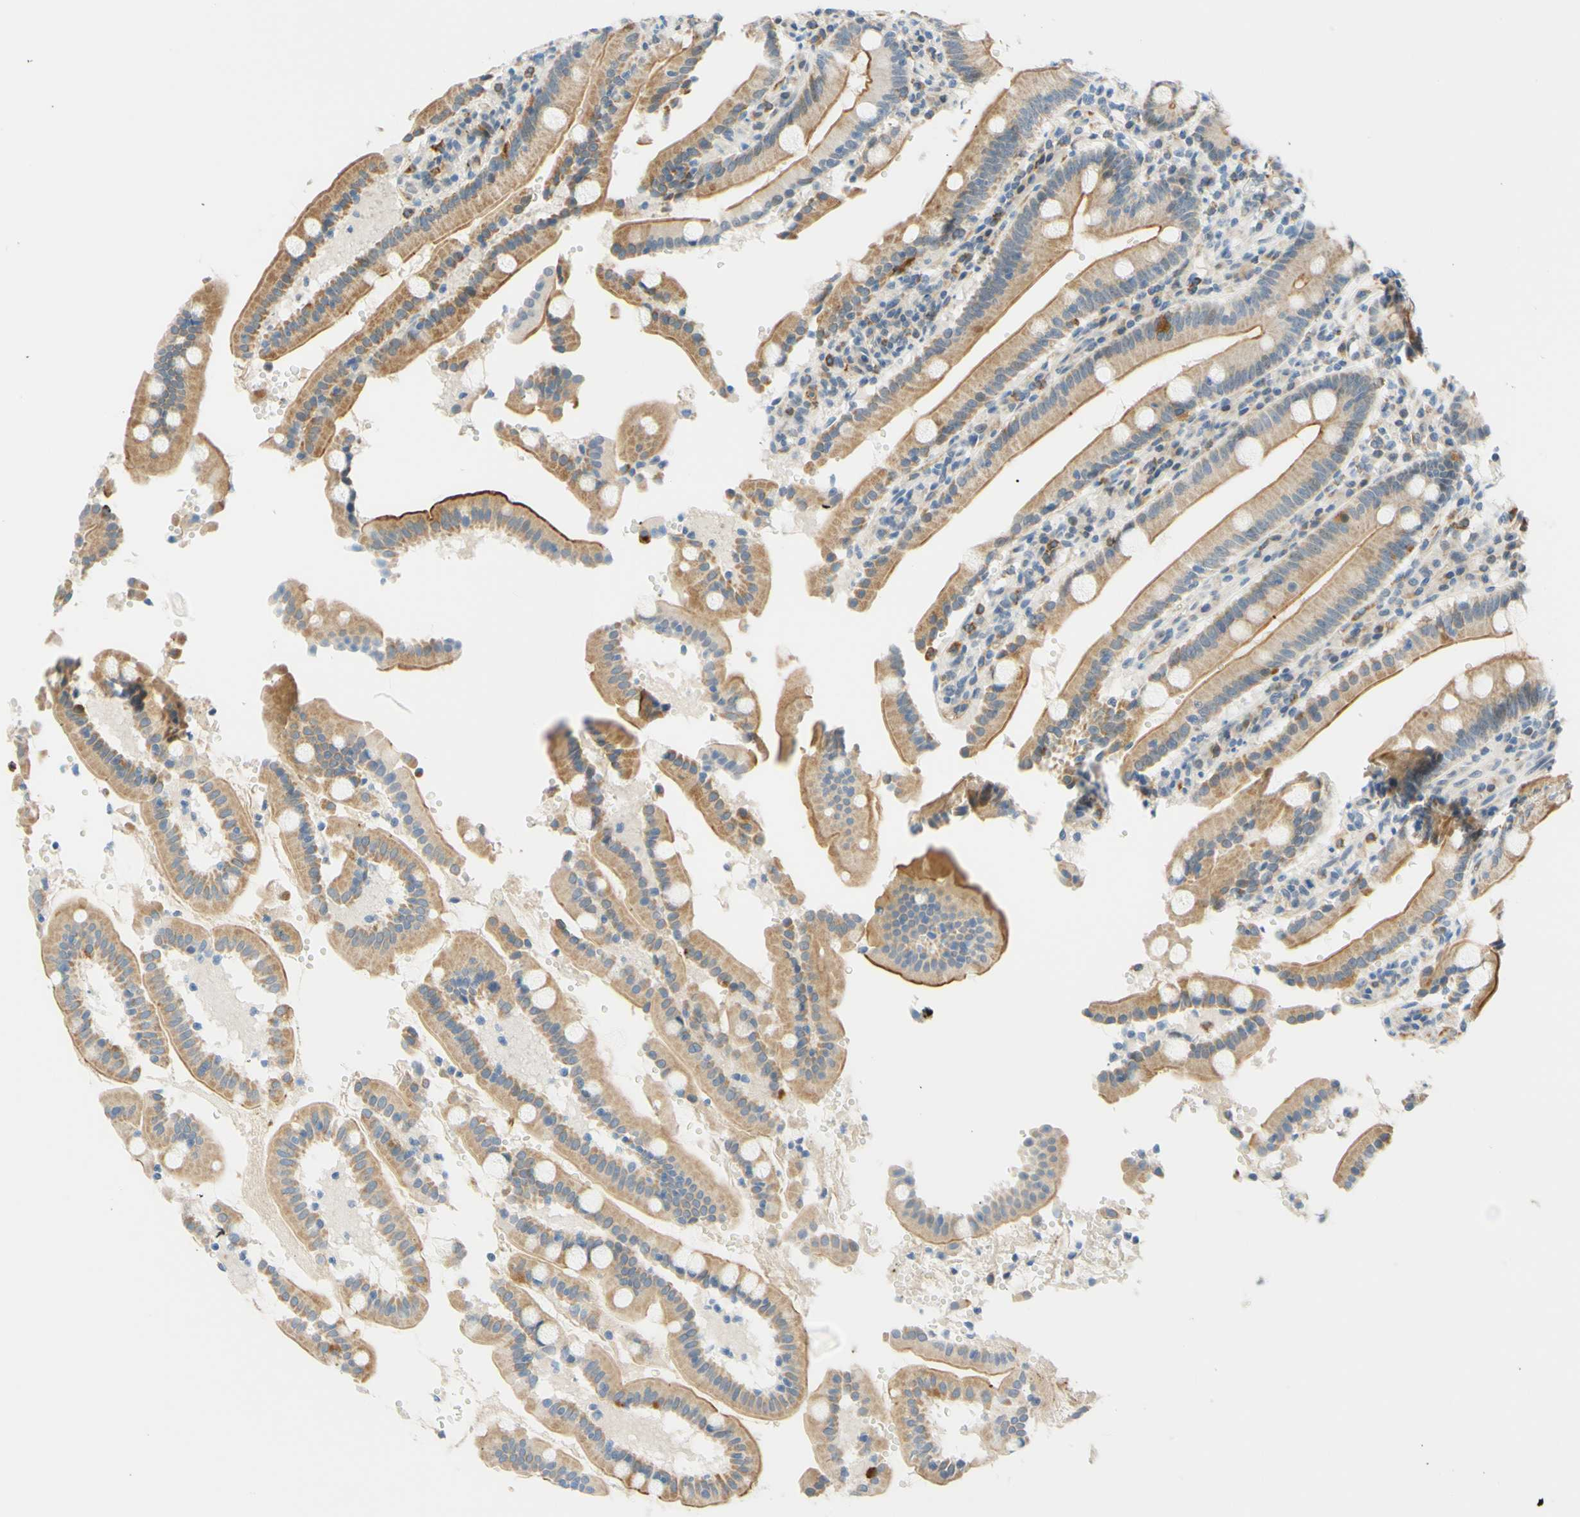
{"staining": {"intensity": "weak", "quantity": ">75%", "location": "cytoplasmic/membranous"}, "tissue": "duodenum", "cell_type": "Glandular cells", "image_type": "normal", "snomed": [{"axis": "morphology", "description": "Normal tissue, NOS"}, {"axis": "topography", "description": "Small intestine, NOS"}], "caption": "This micrograph displays IHC staining of benign human duodenum, with low weak cytoplasmic/membranous positivity in approximately >75% of glandular cells.", "gene": "TREM2", "patient": {"sex": "female", "age": 71}}